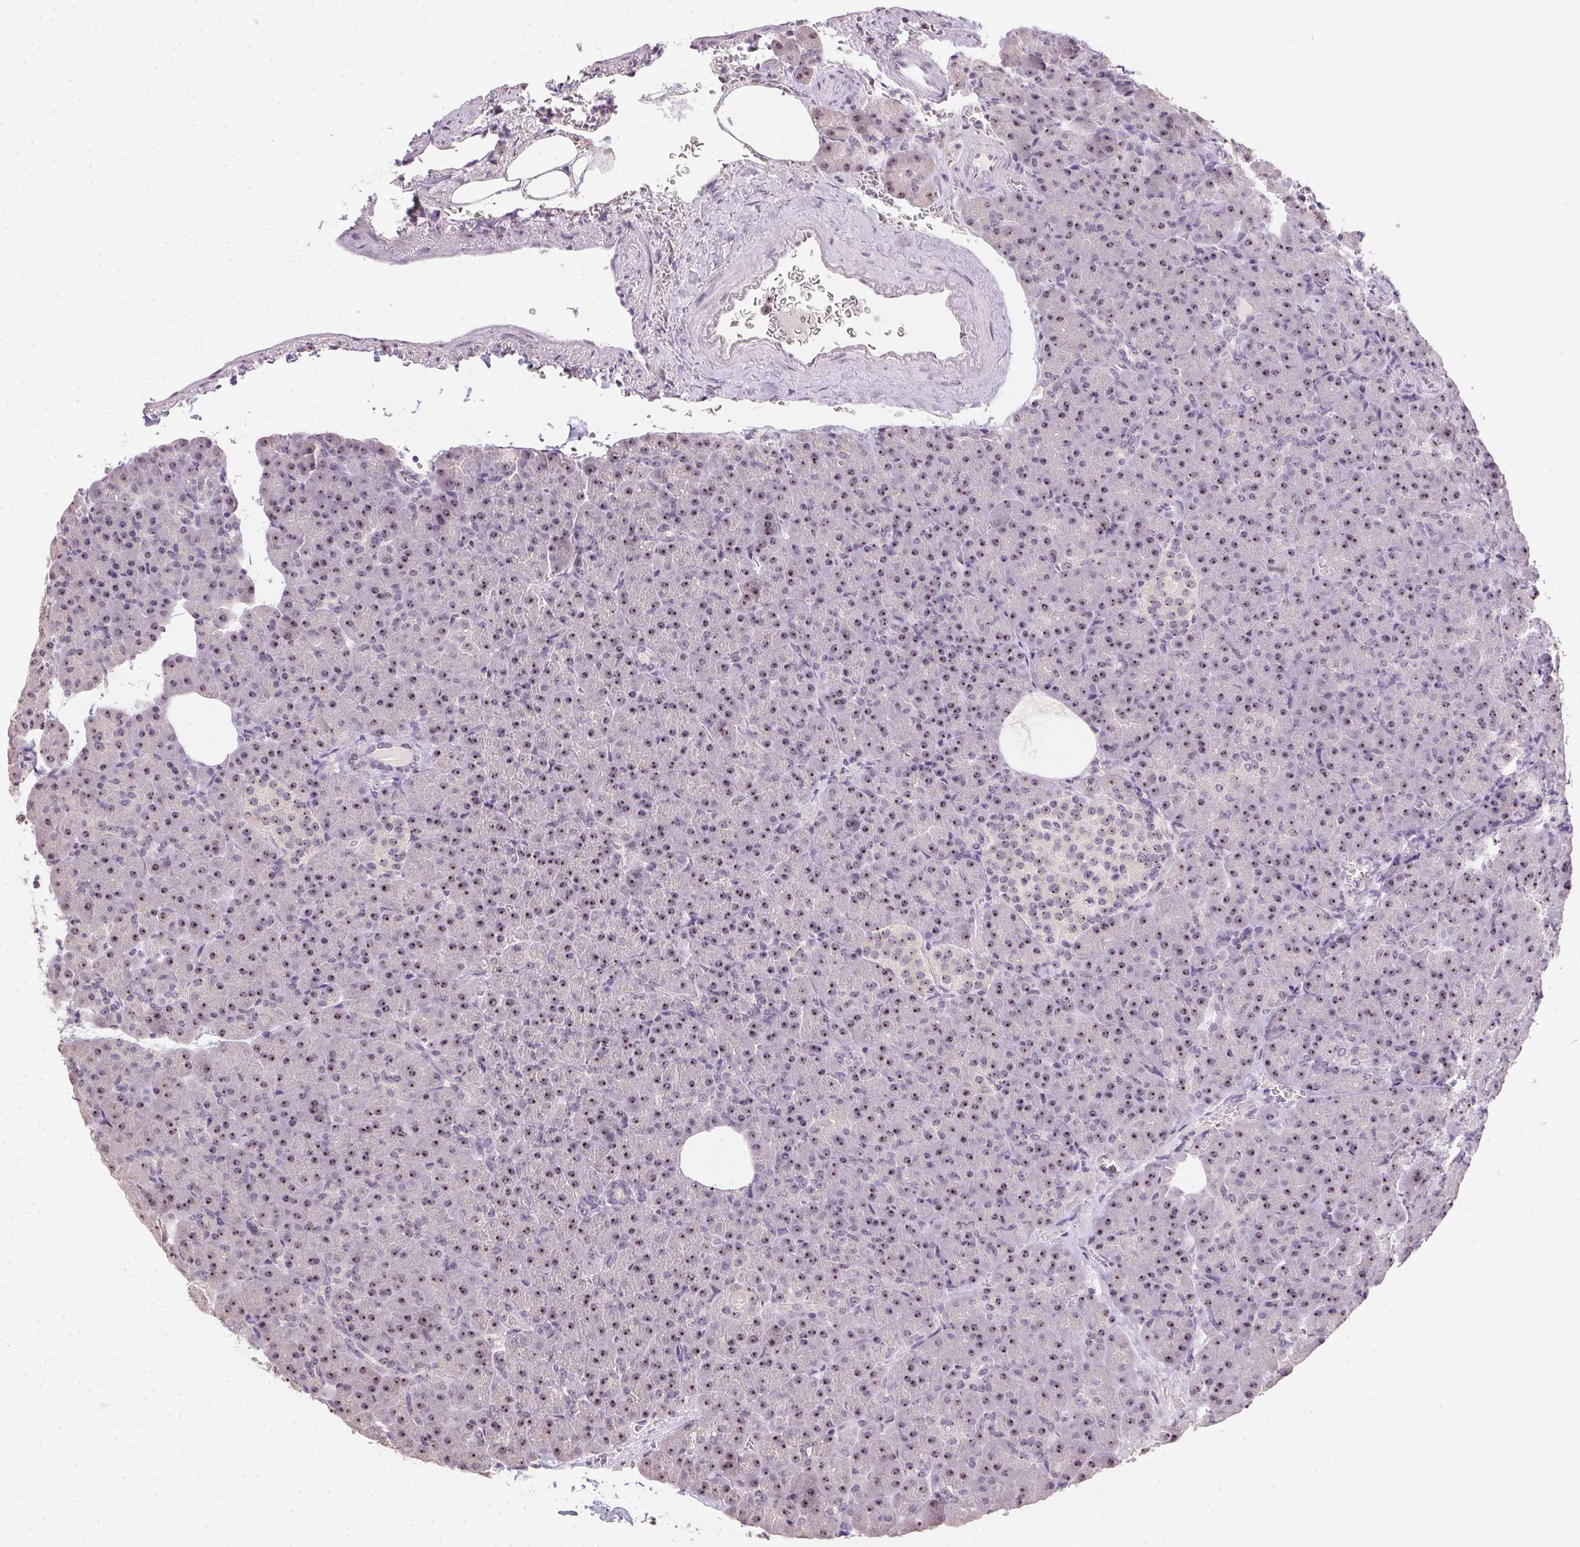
{"staining": {"intensity": "moderate", "quantity": ">75%", "location": "nuclear"}, "tissue": "pancreas", "cell_type": "Exocrine glandular cells", "image_type": "normal", "snomed": [{"axis": "morphology", "description": "Normal tissue, NOS"}, {"axis": "topography", "description": "Pancreas"}], "caption": "DAB immunohistochemical staining of benign human pancreas exhibits moderate nuclear protein positivity in about >75% of exocrine glandular cells. (DAB (3,3'-diaminobenzidine) IHC, brown staining for protein, blue staining for nuclei).", "gene": "BATF2", "patient": {"sex": "female", "age": 74}}